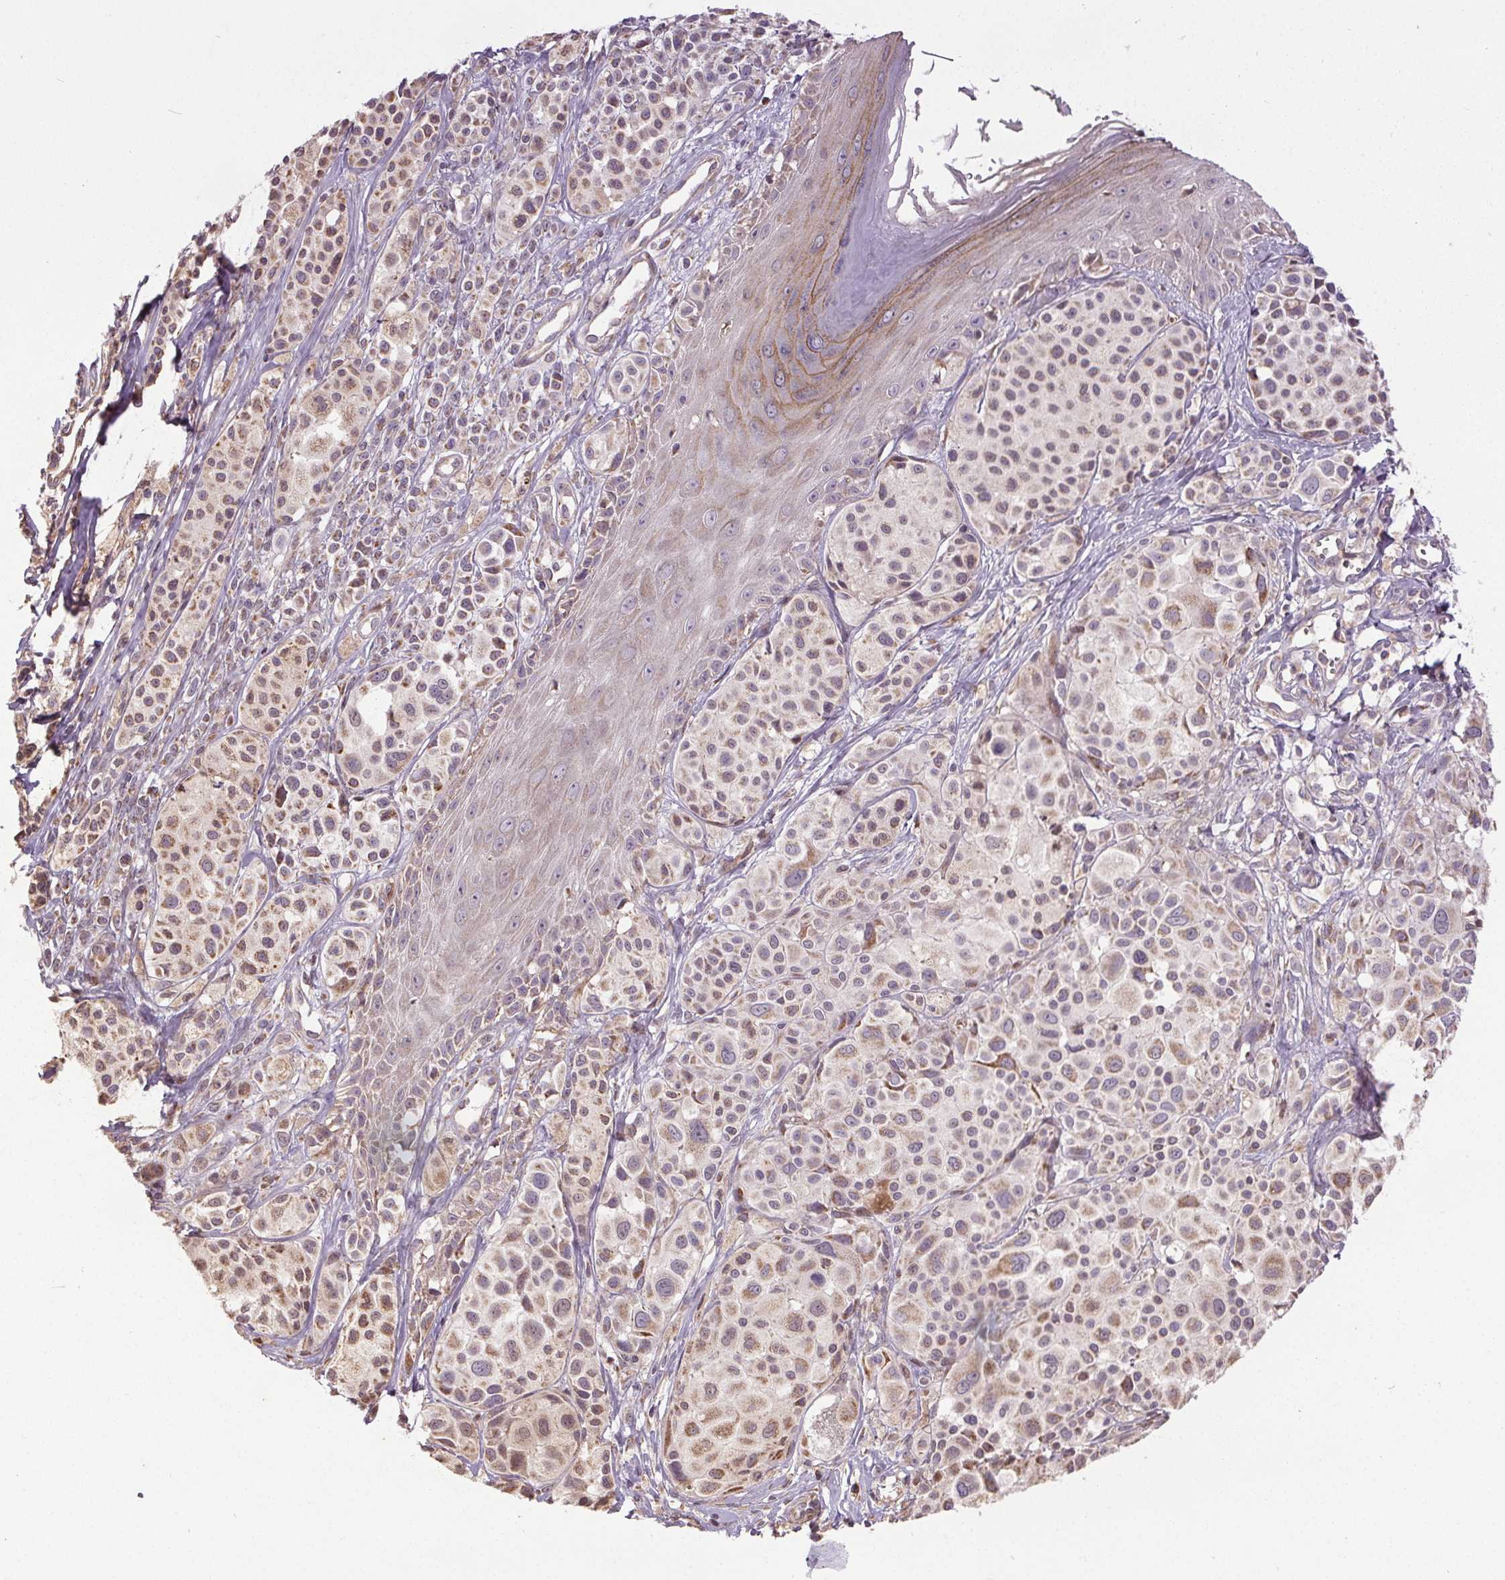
{"staining": {"intensity": "weak", "quantity": "<25%", "location": "cytoplasmic/membranous"}, "tissue": "melanoma", "cell_type": "Tumor cells", "image_type": "cancer", "snomed": [{"axis": "morphology", "description": "Malignant melanoma, NOS"}, {"axis": "topography", "description": "Skin"}], "caption": "Immunohistochemistry (IHC) image of neoplastic tissue: melanoma stained with DAB exhibits no significant protein expression in tumor cells.", "gene": "ZNF548", "patient": {"sex": "male", "age": 77}}